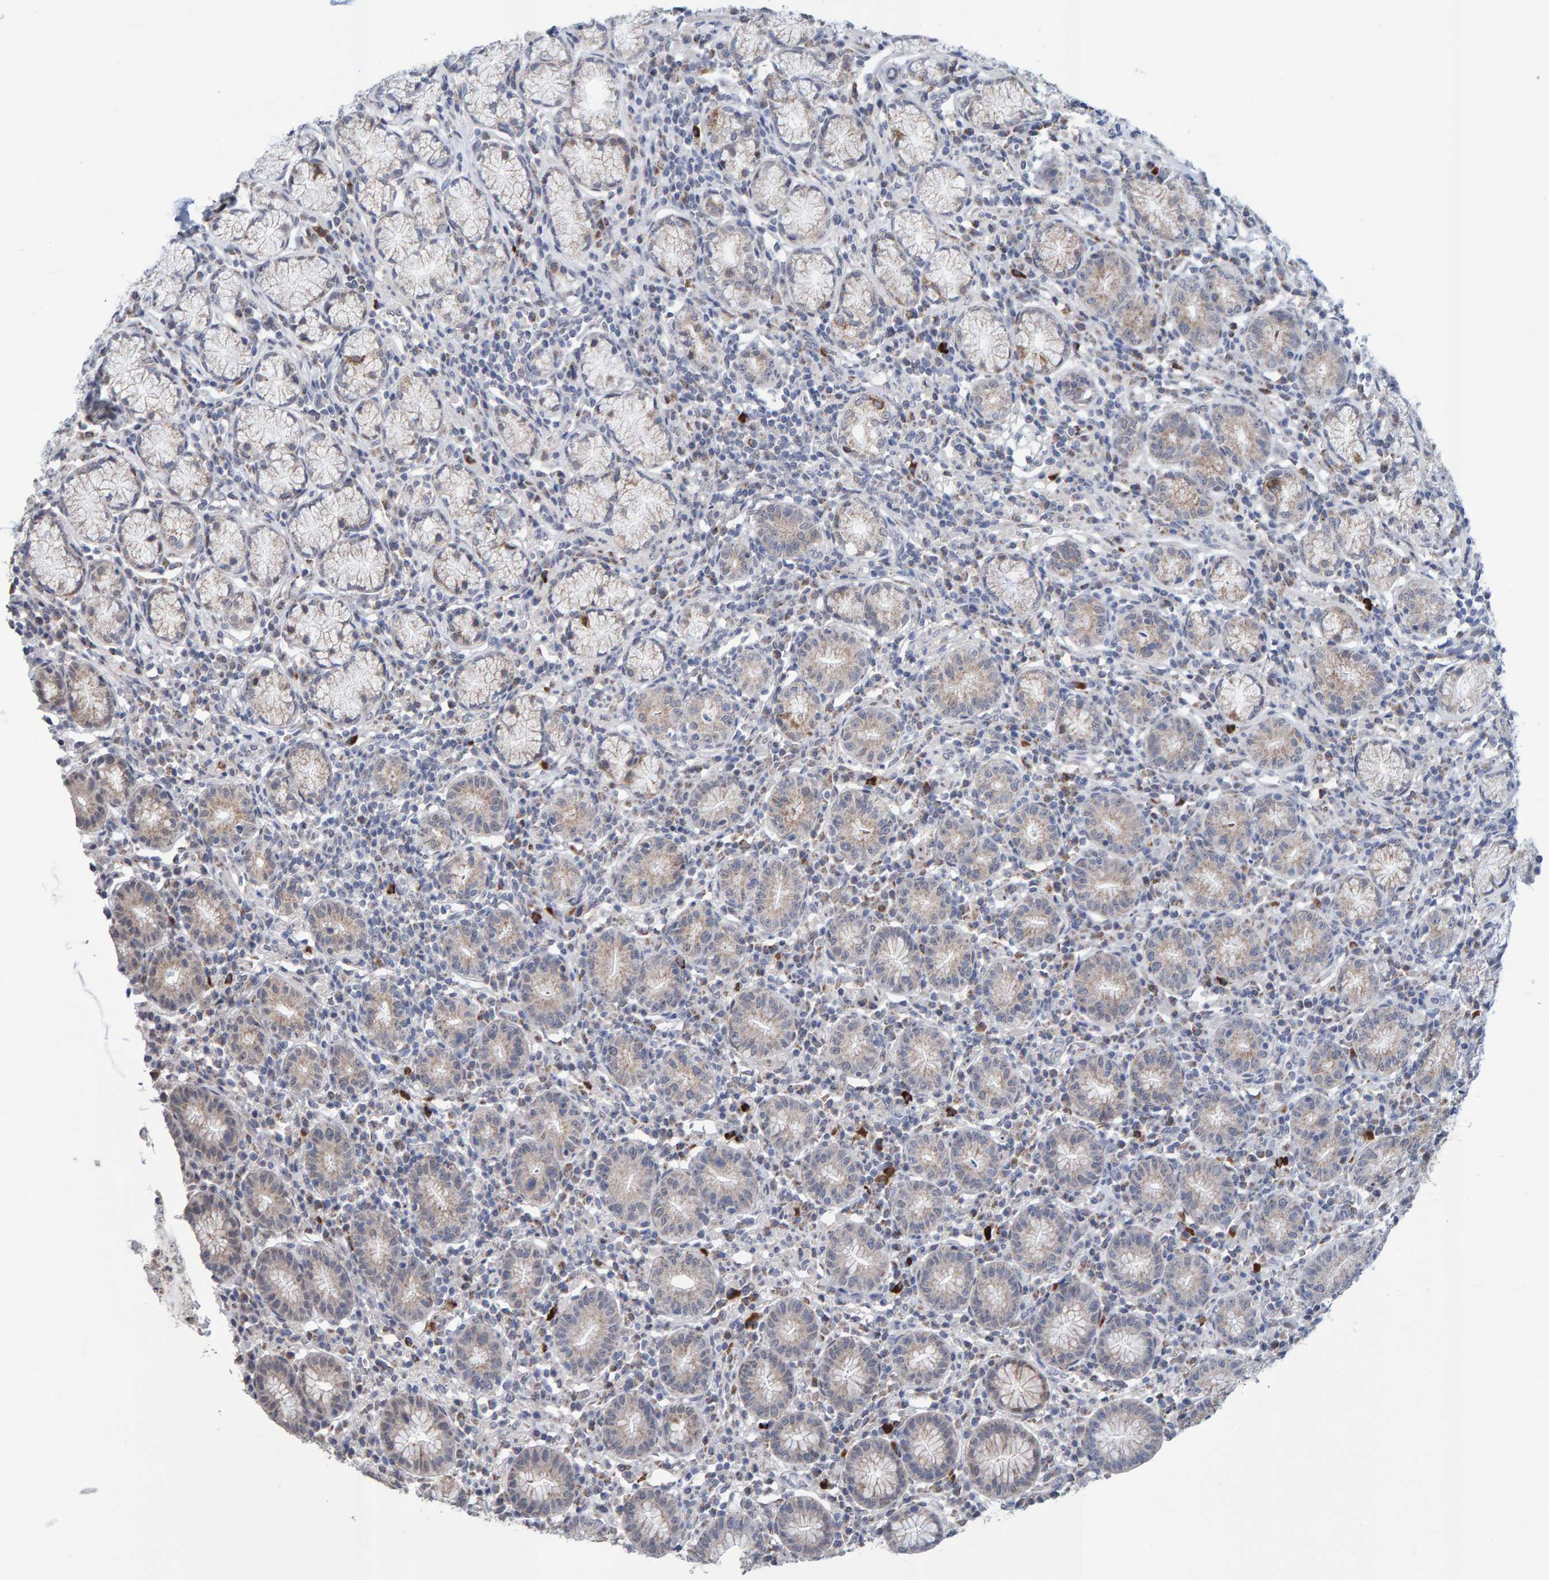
{"staining": {"intensity": "moderate", "quantity": "25%-75%", "location": "cytoplasmic/membranous"}, "tissue": "stomach", "cell_type": "Glandular cells", "image_type": "normal", "snomed": [{"axis": "morphology", "description": "Normal tissue, NOS"}, {"axis": "topography", "description": "Stomach"}], "caption": "Protein staining by immunohistochemistry (IHC) demonstrates moderate cytoplasmic/membranous positivity in approximately 25%-75% of glandular cells in unremarkable stomach. Immunohistochemistry stains the protein of interest in brown and the nuclei are stained blue.", "gene": "USP43", "patient": {"sex": "male", "age": 55}}